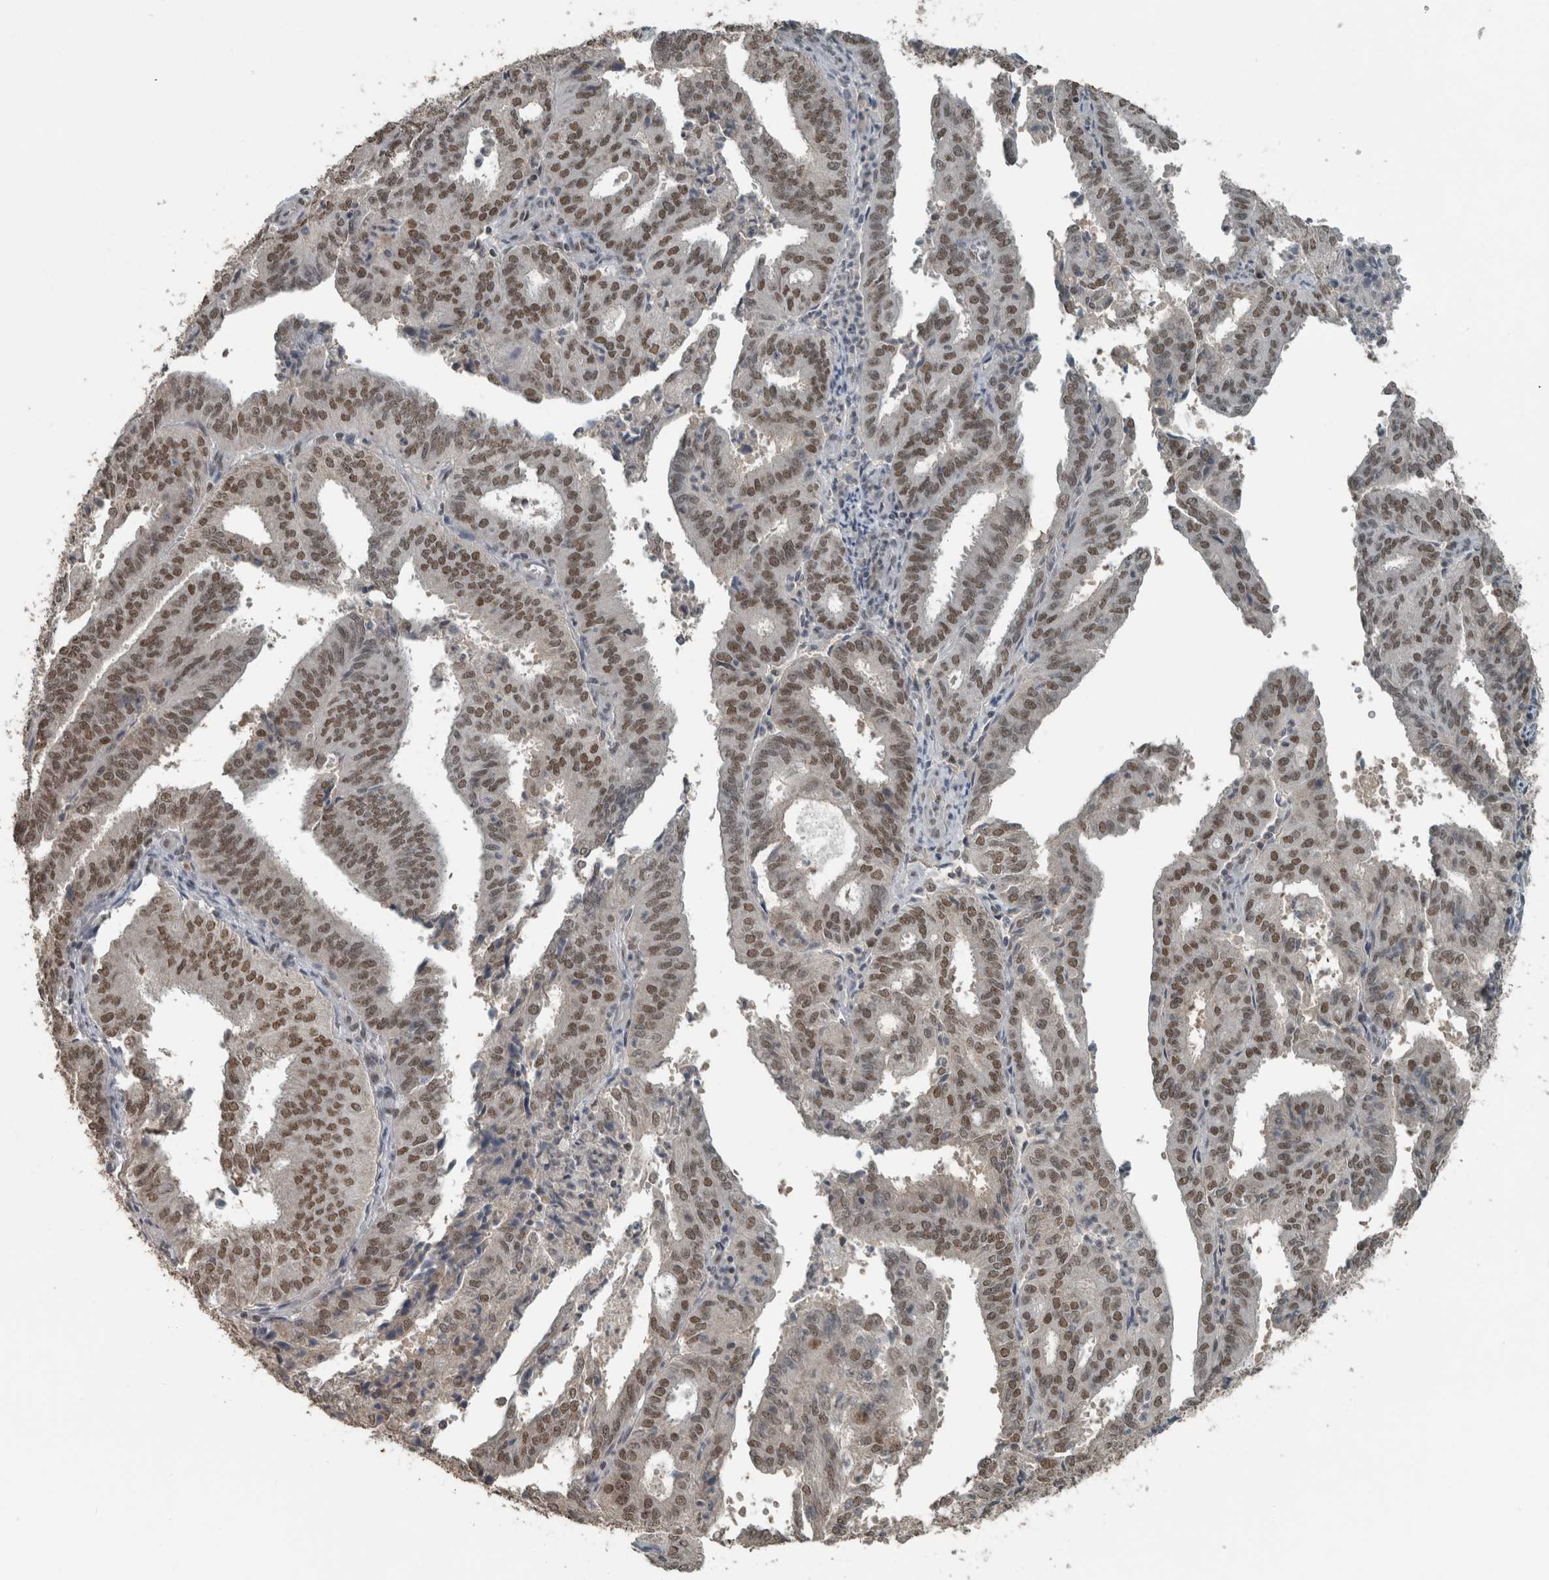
{"staining": {"intensity": "moderate", "quantity": ">75%", "location": "nuclear"}, "tissue": "endometrial cancer", "cell_type": "Tumor cells", "image_type": "cancer", "snomed": [{"axis": "morphology", "description": "Adenocarcinoma, NOS"}, {"axis": "topography", "description": "Uterus"}], "caption": "Moderate nuclear expression for a protein is present in about >75% of tumor cells of endometrial cancer (adenocarcinoma) using immunohistochemistry (IHC).", "gene": "ZNF24", "patient": {"sex": "female", "age": 60}}